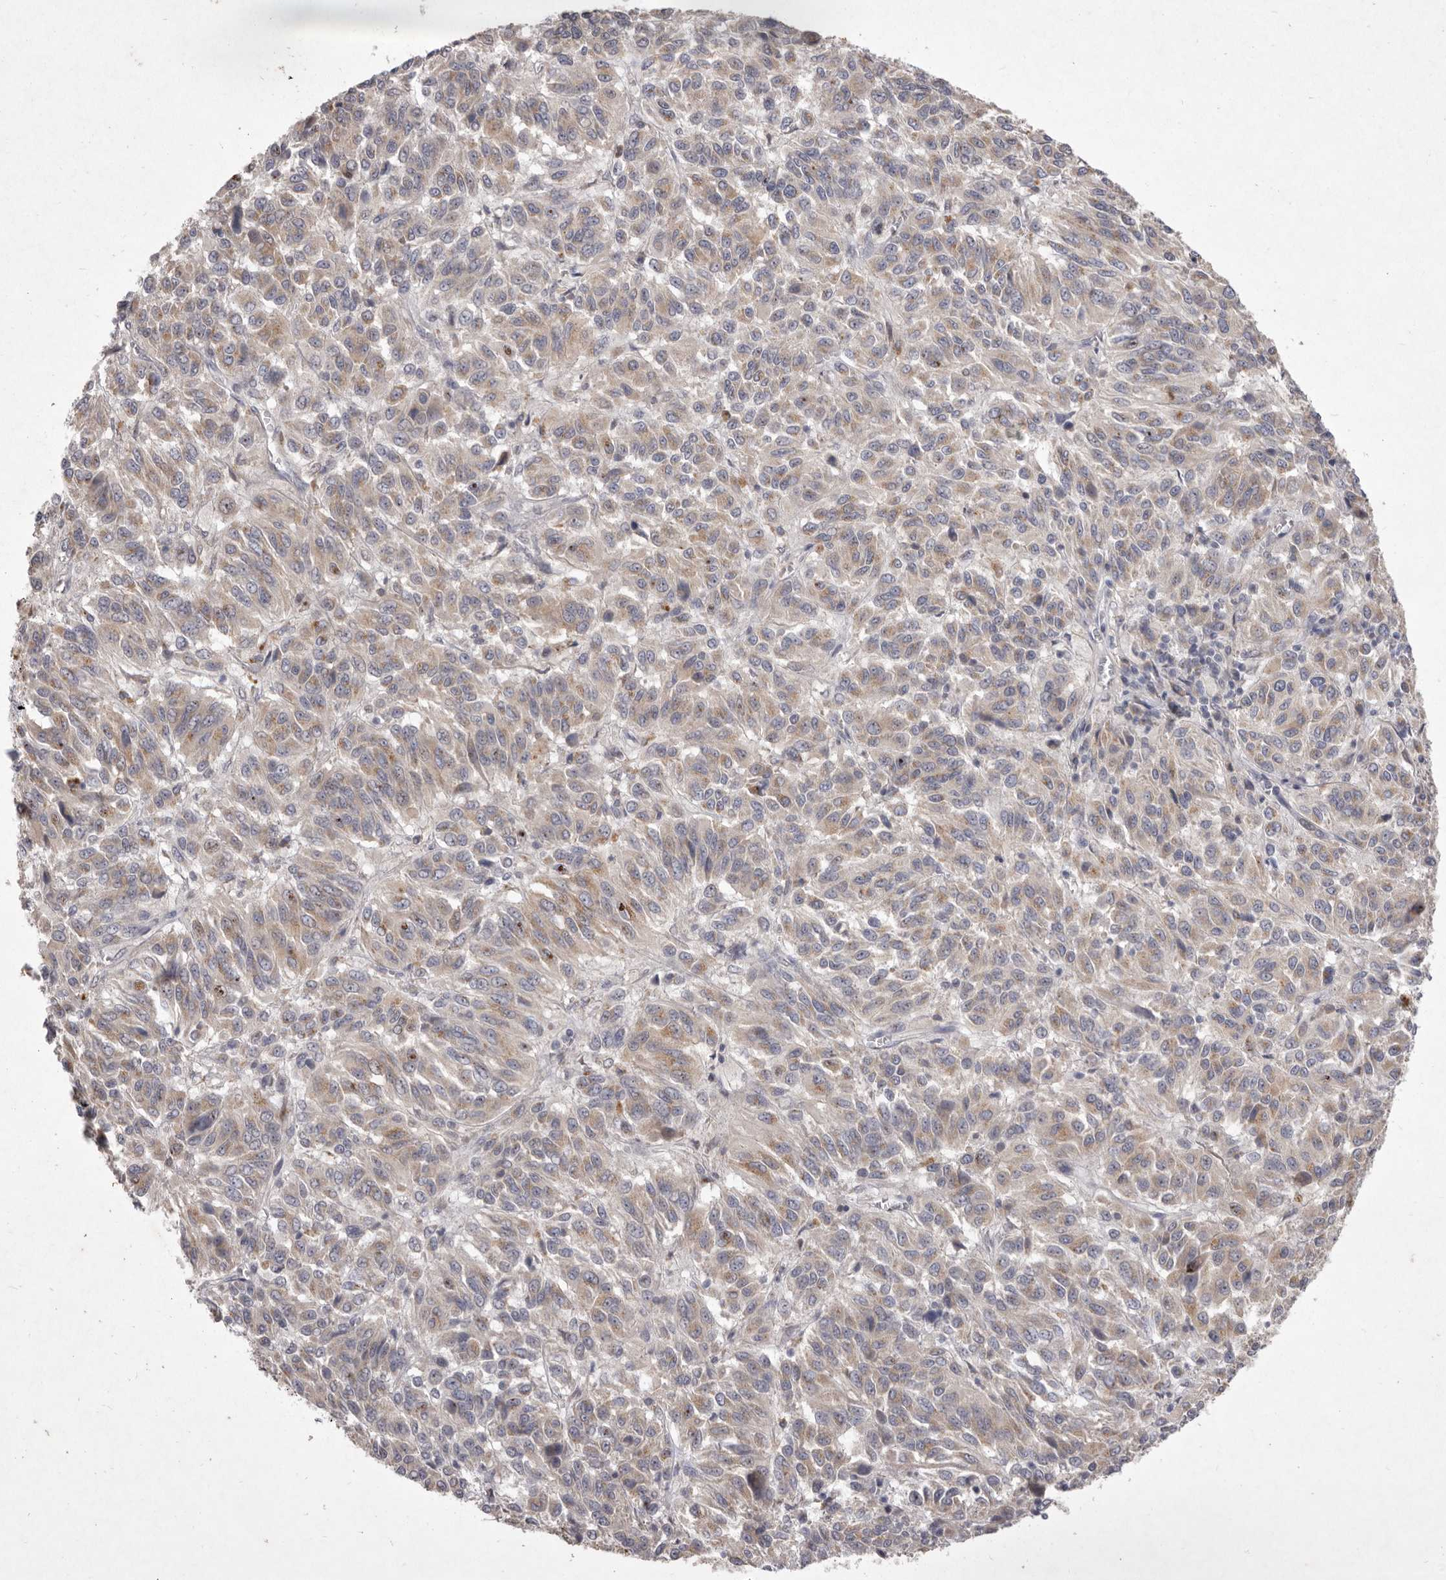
{"staining": {"intensity": "weak", "quantity": ">75%", "location": "cytoplasmic/membranous"}, "tissue": "melanoma", "cell_type": "Tumor cells", "image_type": "cancer", "snomed": [{"axis": "morphology", "description": "Malignant melanoma, Metastatic site"}, {"axis": "topography", "description": "Lung"}], "caption": "Immunohistochemical staining of human melanoma exhibits low levels of weak cytoplasmic/membranous protein expression in approximately >75% of tumor cells.", "gene": "P2RX6", "patient": {"sex": "male", "age": 64}}